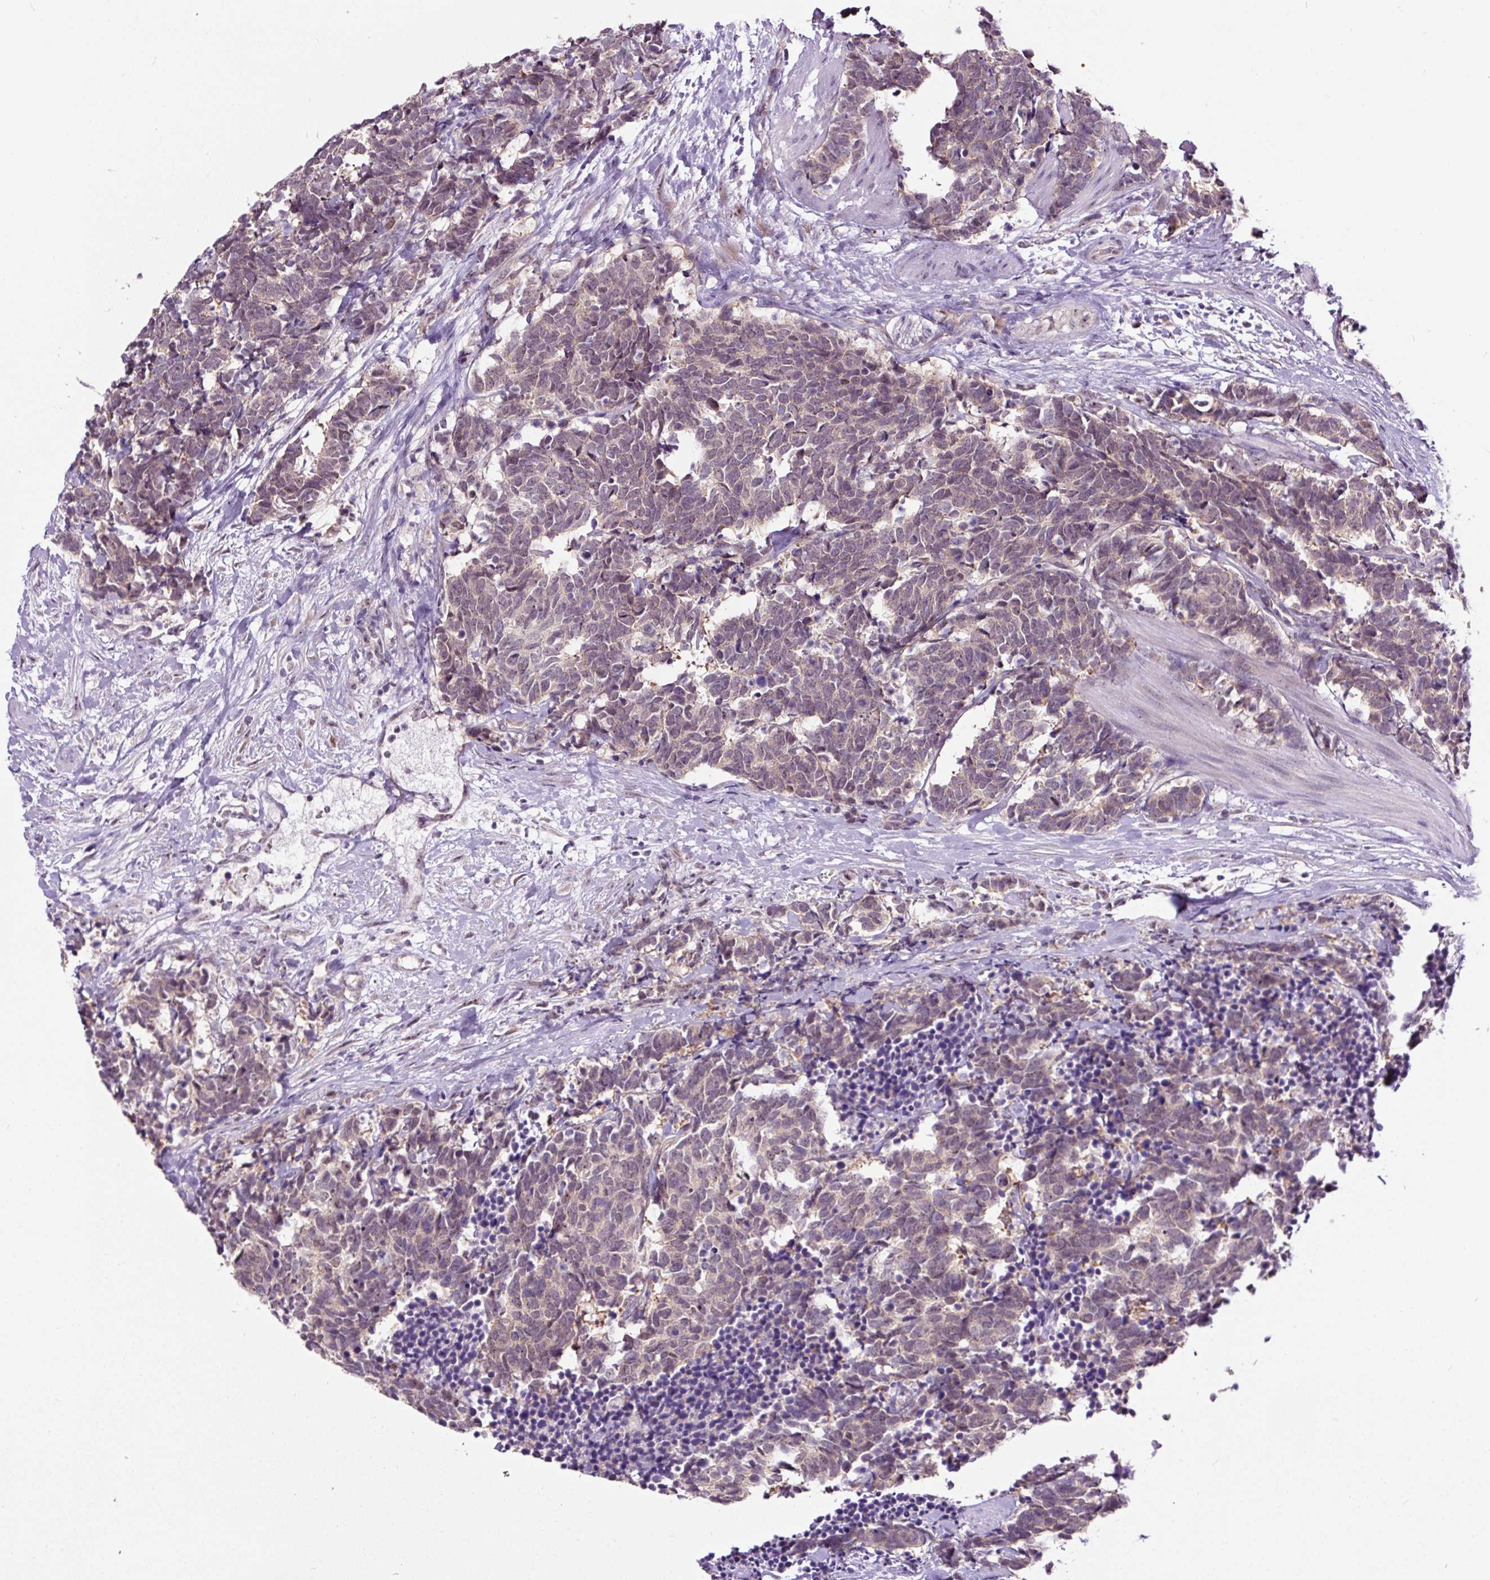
{"staining": {"intensity": "weak", "quantity": ">75%", "location": "cytoplasmic/membranous,nuclear"}, "tissue": "carcinoid", "cell_type": "Tumor cells", "image_type": "cancer", "snomed": [{"axis": "morphology", "description": "Carcinoma, NOS"}, {"axis": "morphology", "description": "Carcinoid, malignant, NOS"}, {"axis": "topography", "description": "Prostate"}], "caption": "Immunohistochemistry (DAB (3,3'-diaminobenzidine)) staining of human carcinoid displays weak cytoplasmic/membranous and nuclear protein staining in approximately >75% of tumor cells.", "gene": "NOM1", "patient": {"sex": "male", "age": 57}}